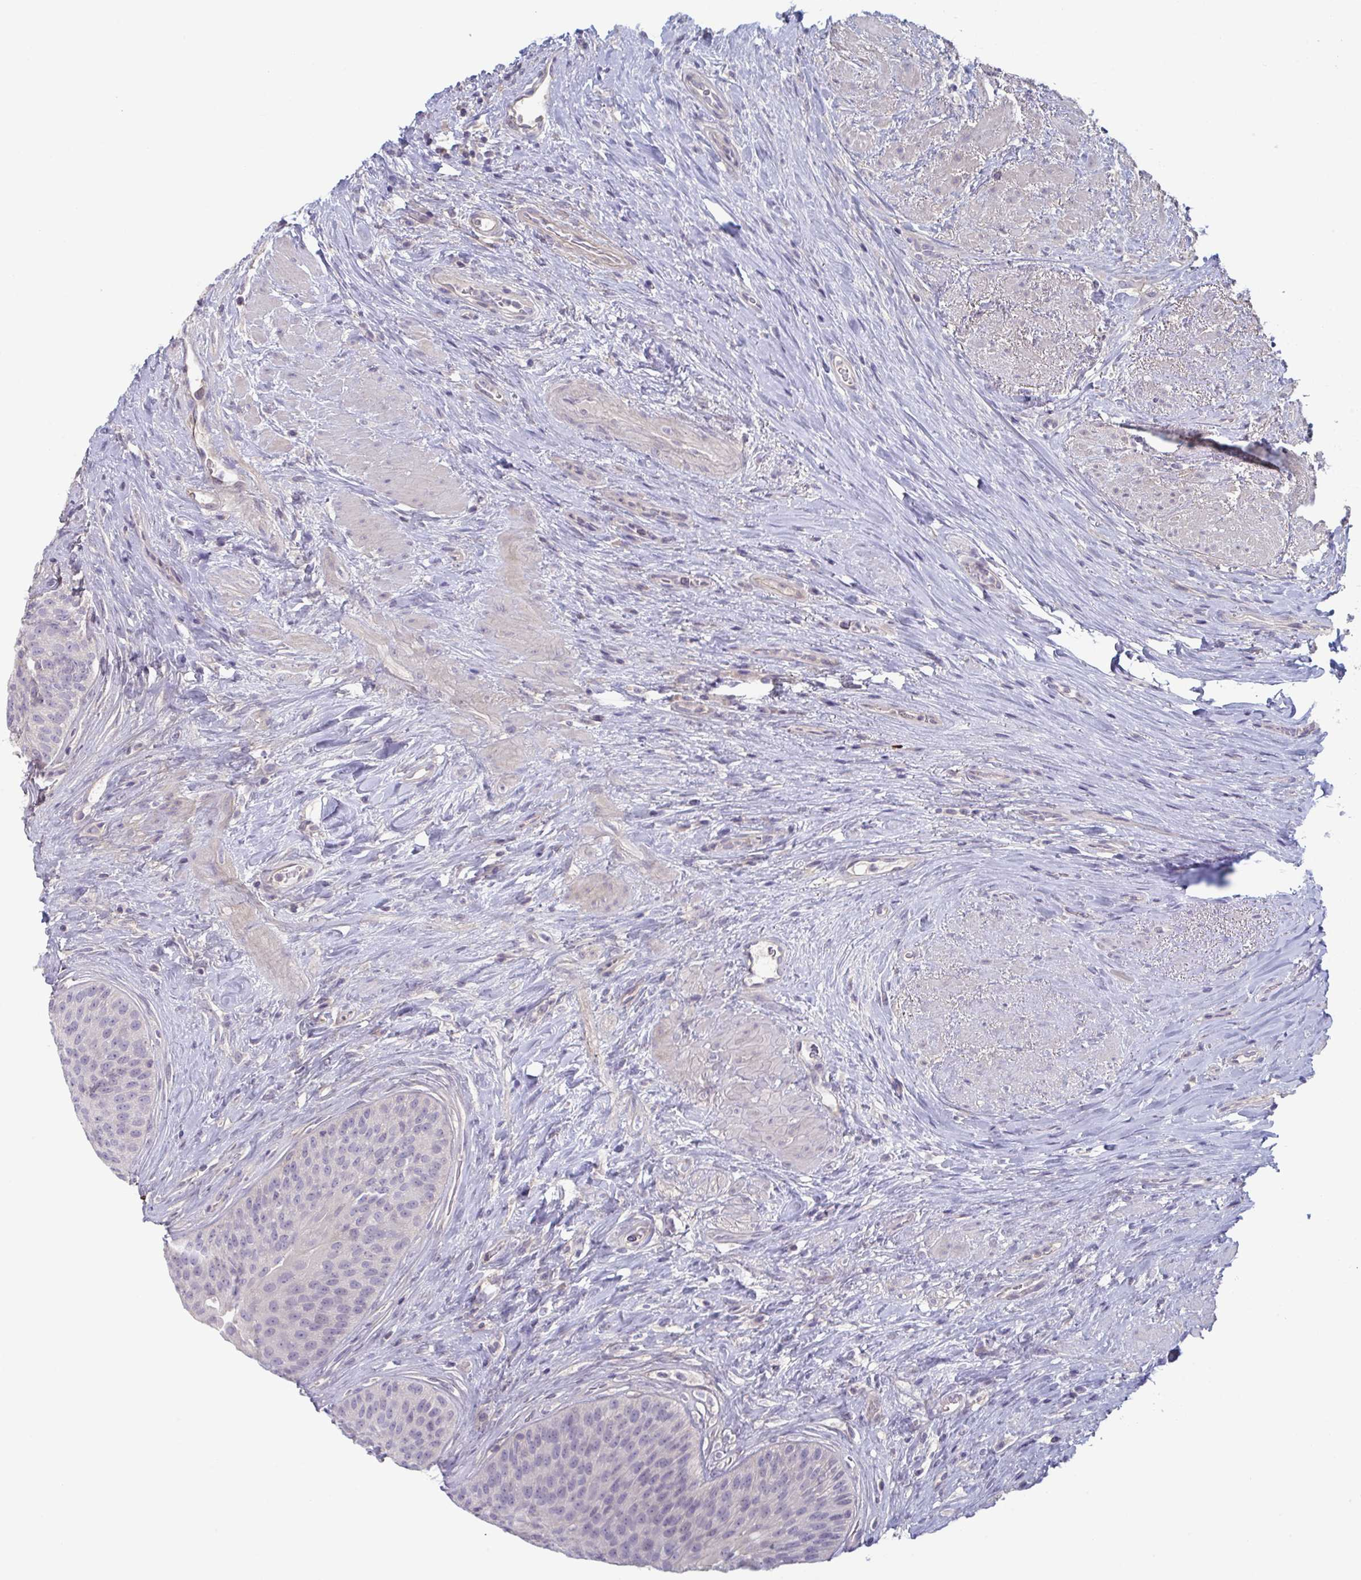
{"staining": {"intensity": "weak", "quantity": "<25%", "location": "cytoplasmic/membranous"}, "tissue": "urinary bladder", "cell_type": "Urothelial cells", "image_type": "normal", "snomed": [{"axis": "morphology", "description": "Normal tissue, NOS"}, {"axis": "topography", "description": "Urinary bladder"}], "caption": "An image of human urinary bladder is negative for staining in urothelial cells. (DAB immunohistochemistry (IHC) with hematoxylin counter stain).", "gene": "STK26", "patient": {"sex": "female", "age": 56}}